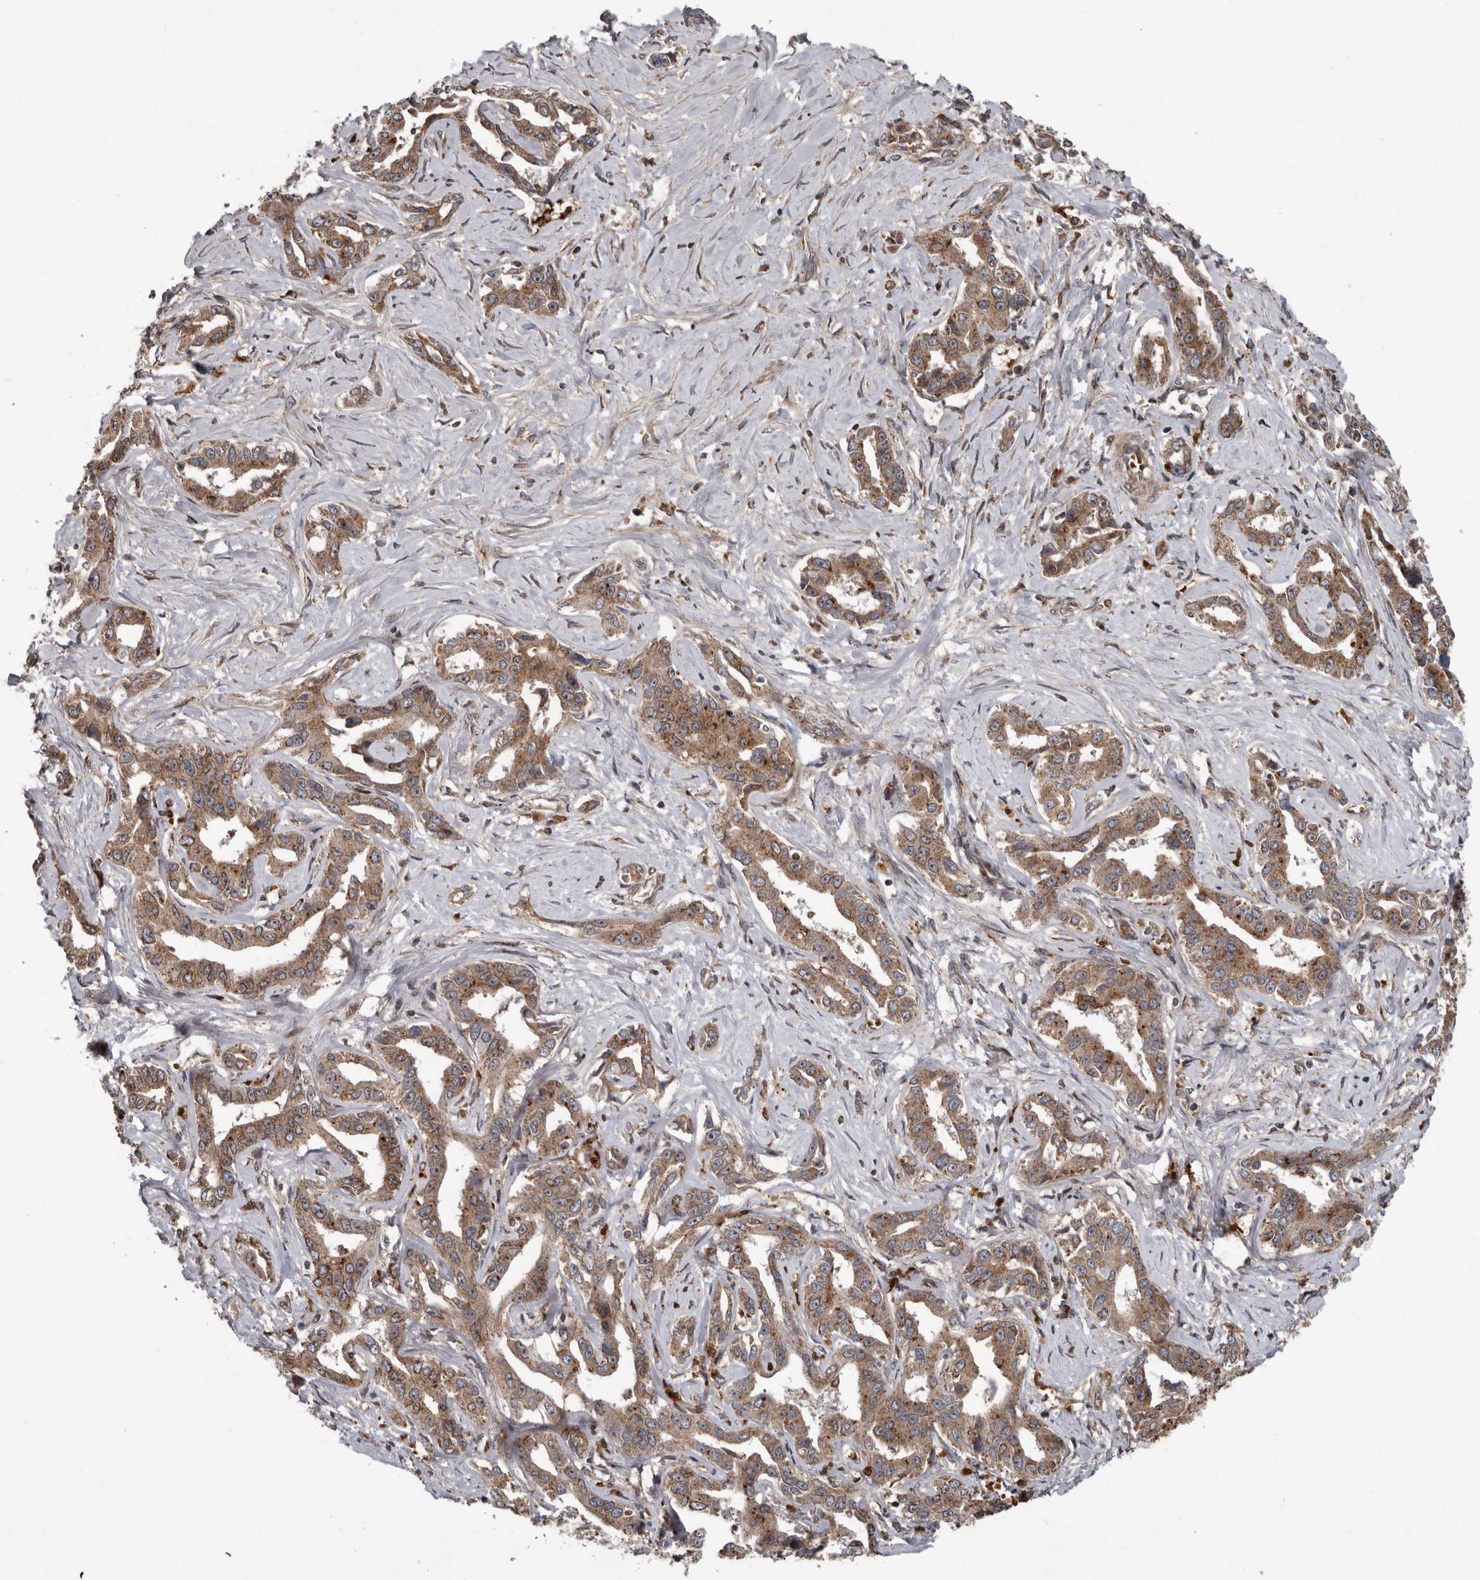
{"staining": {"intensity": "moderate", "quantity": ">75%", "location": "cytoplasmic/membranous"}, "tissue": "liver cancer", "cell_type": "Tumor cells", "image_type": "cancer", "snomed": [{"axis": "morphology", "description": "Cholangiocarcinoma"}, {"axis": "topography", "description": "Liver"}], "caption": "Liver cholangiocarcinoma stained with immunohistochemistry (IHC) exhibits moderate cytoplasmic/membranous positivity in approximately >75% of tumor cells.", "gene": "FGFR4", "patient": {"sex": "male", "age": 59}}